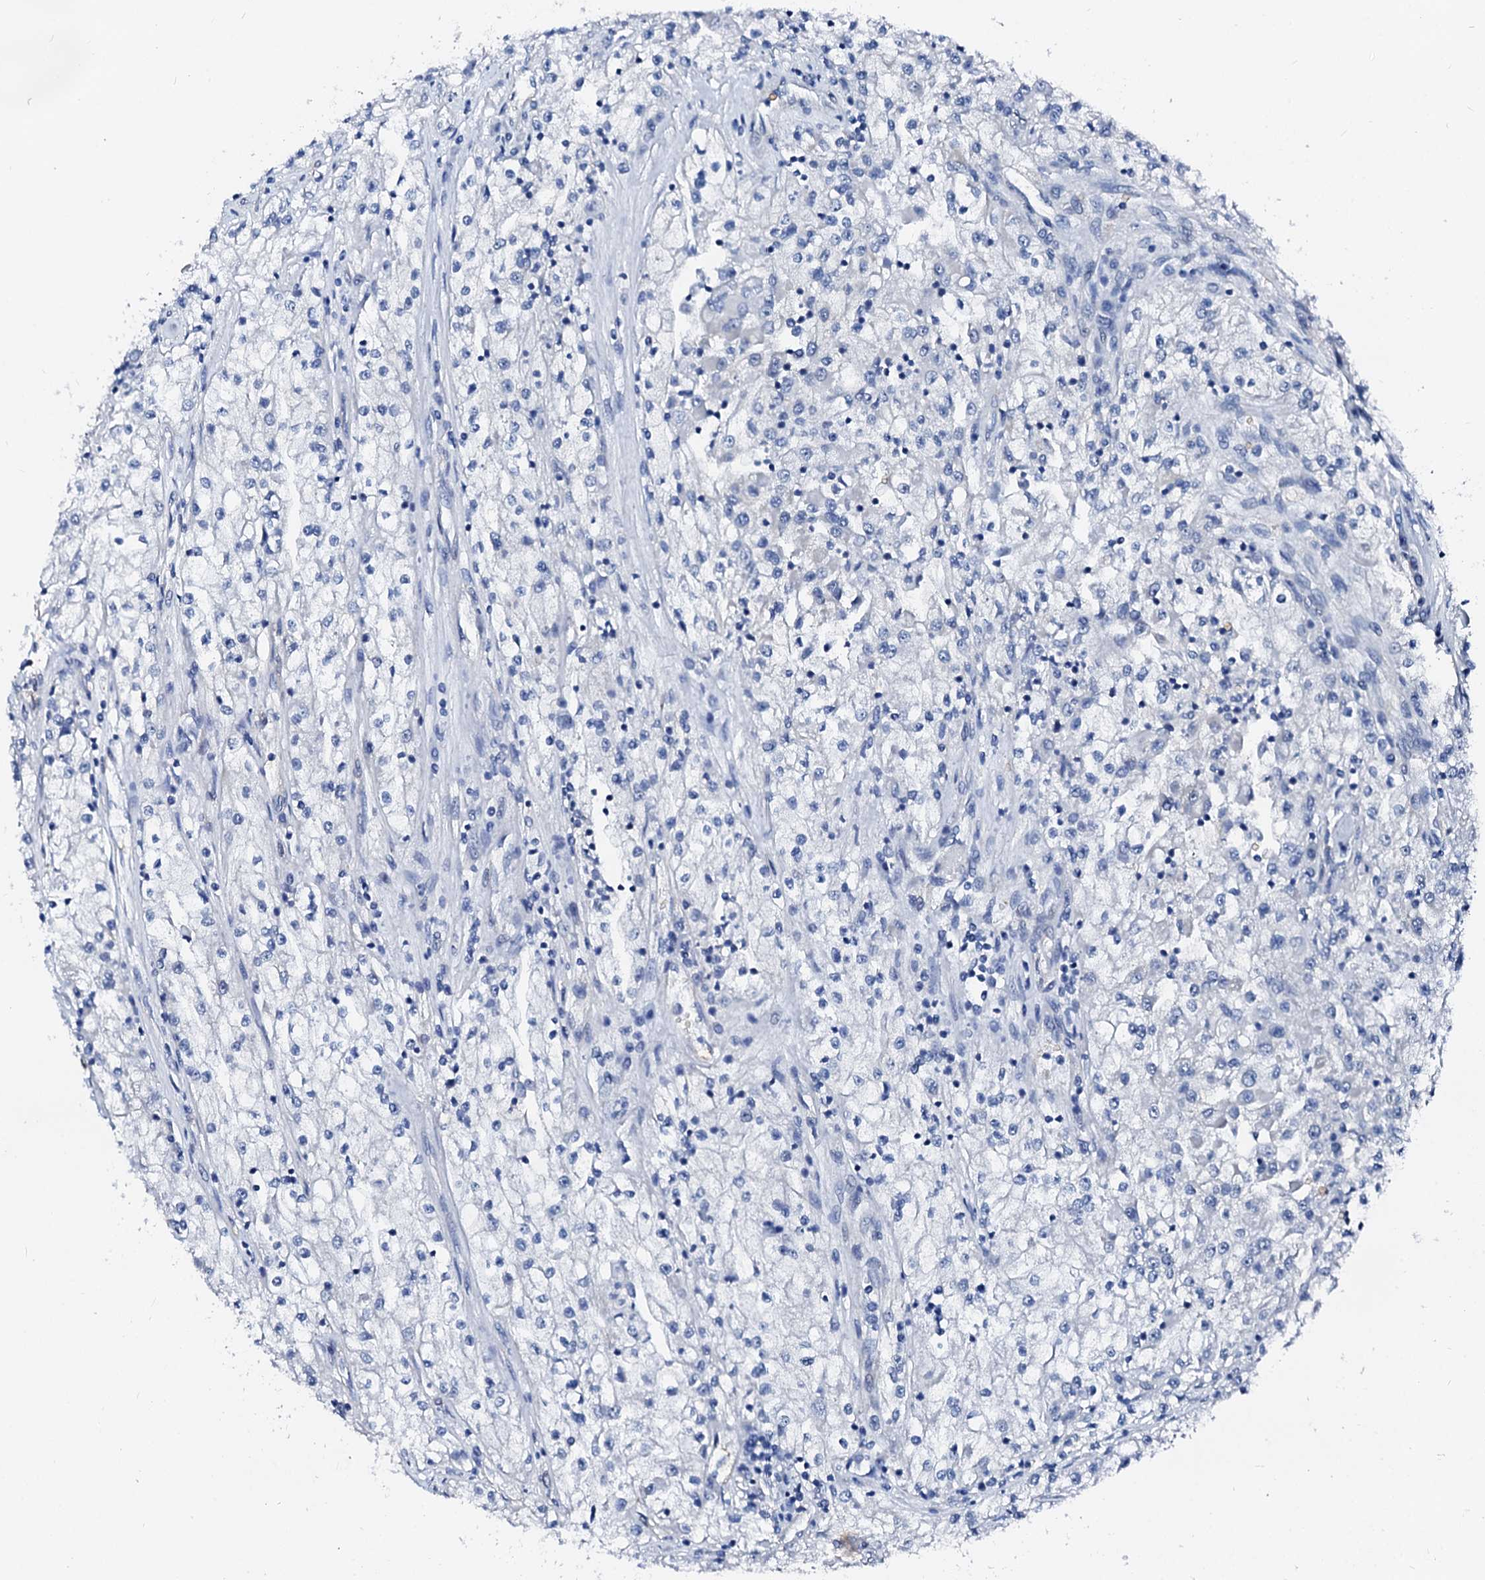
{"staining": {"intensity": "negative", "quantity": "none", "location": "none"}, "tissue": "renal cancer", "cell_type": "Tumor cells", "image_type": "cancer", "snomed": [{"axis": "morphology", "description": "Adenocarcinoma, NOS"}, {"axis": "topography", "description": "Kidney"}], "caption": "IHC image of neoplastic tissue: renal adenocarcinoma stained with DAB (3,3'-diaminobenzidine) demonstrates no significant protein positivity in tumor cells.", "gene": "CSN2", "patient": {"sex": "female", "age": 52}}